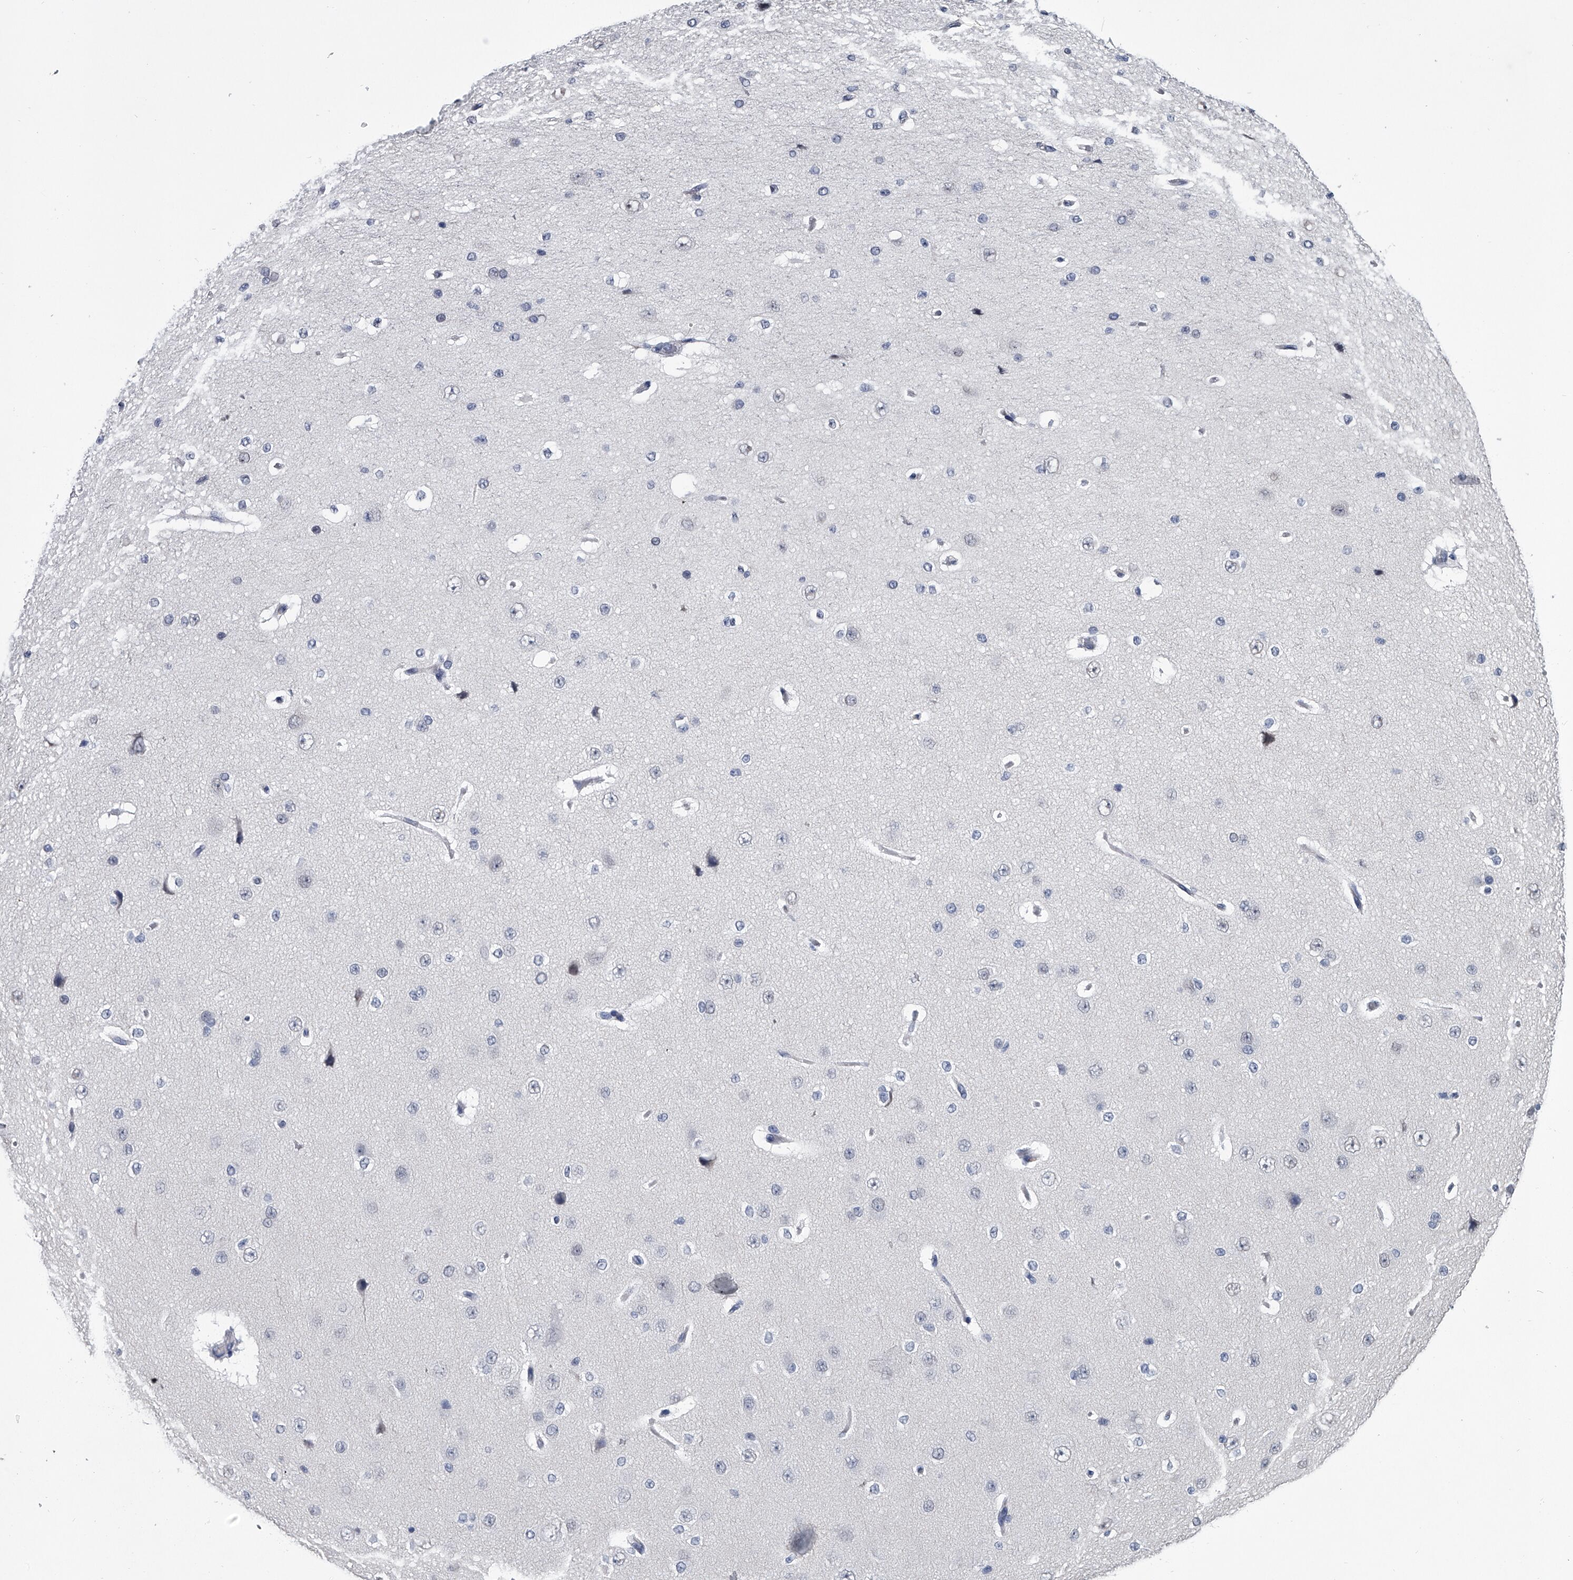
{"staining": {"intensity": "negative", "quantity": "none", "location": "none"}, "tissue": "cerebral cortex", "cell_type": "Endothelial cells", "image_type": "normal", "snomed": [{"axis": "morphology", "description": "Normal tissue, NOS"}, {"axis": "morphology", "description": "Developmental malformation"}, {"axis": "topography", "description": "Cerebral cortex"}], "caption": "Immunohistochemistry of benign cerebral cortex reveals no staining in endothelial cells. (DAB IHC, high magnification).", "gene": "PPP2R5D", "patient": {"sex": "female", "age": 30}}